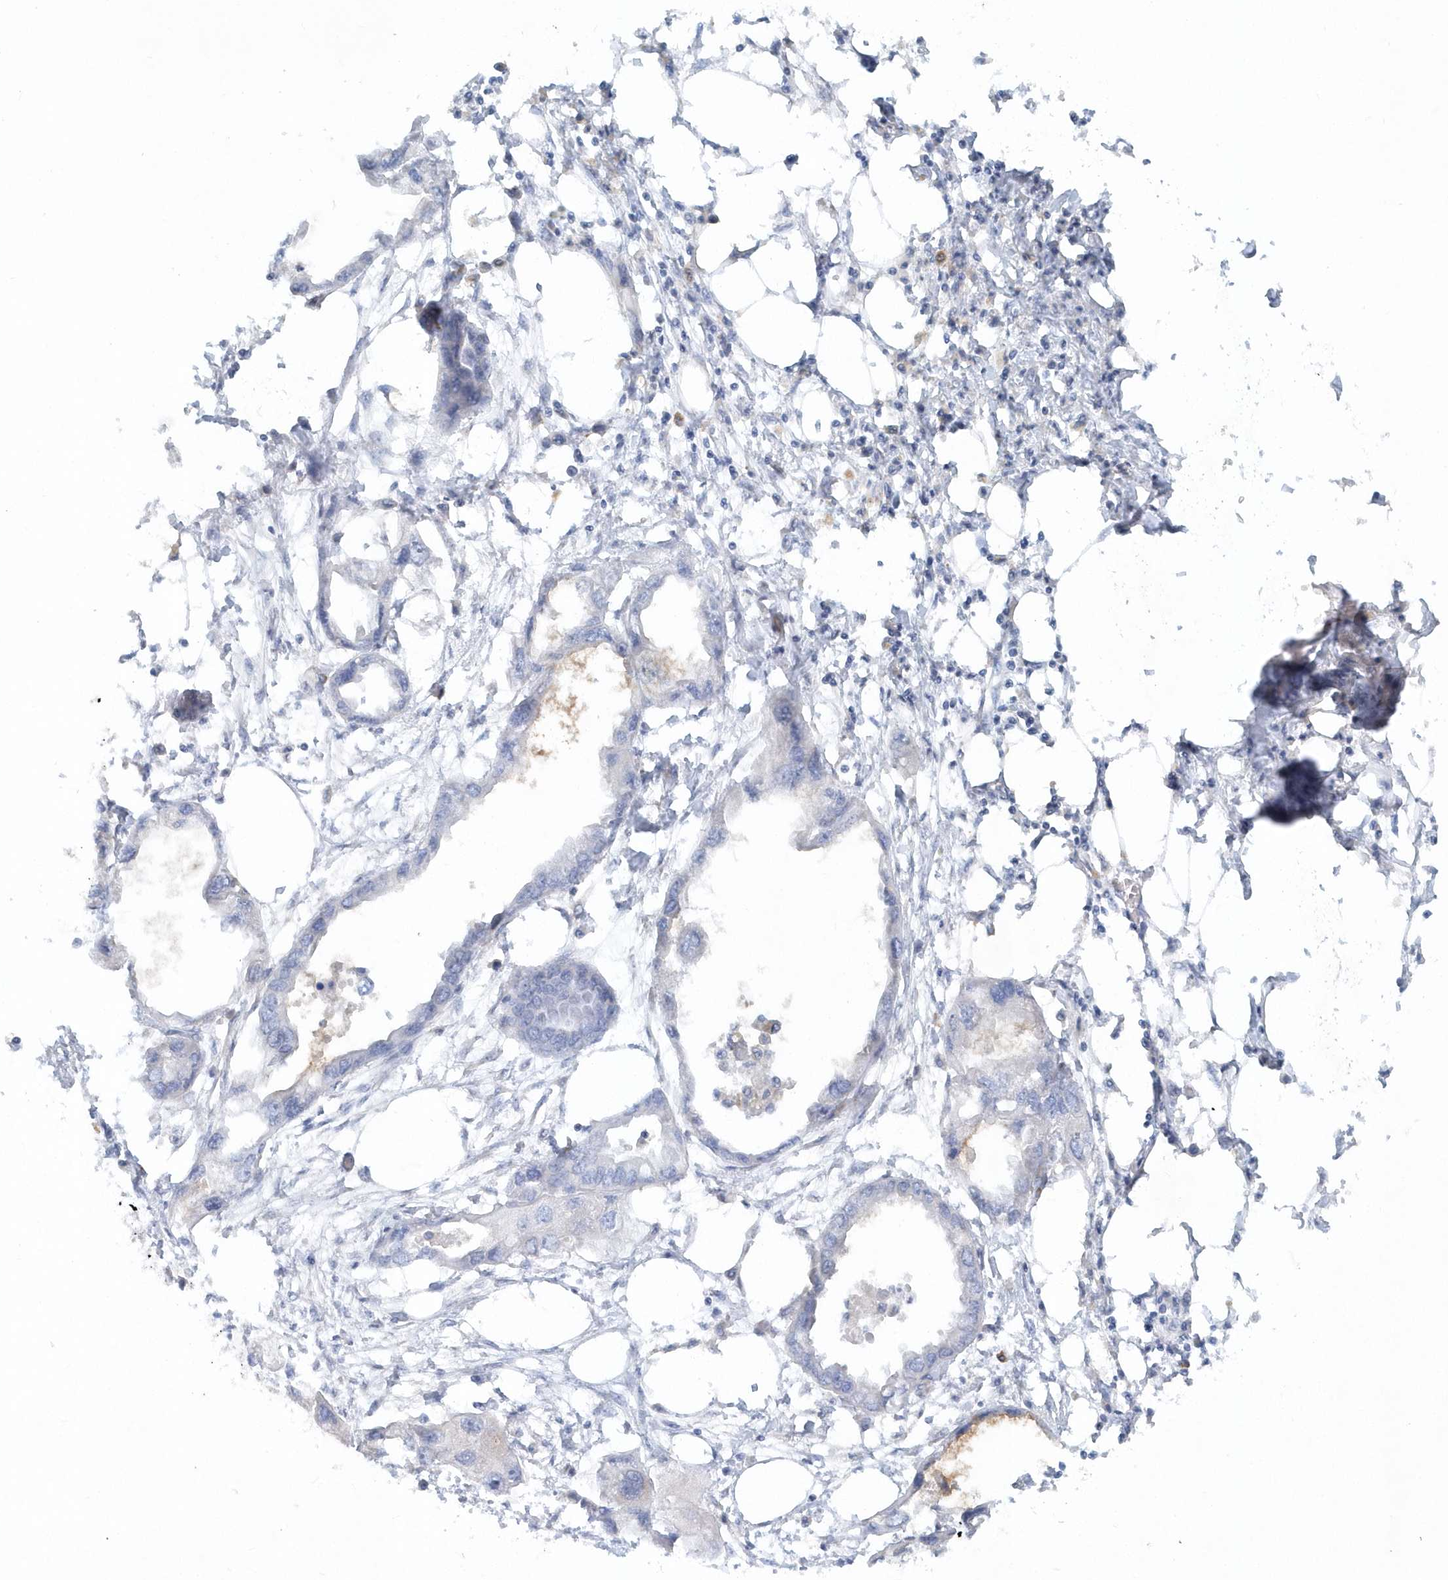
{"staining": {"intensity": "negative", "quantity": "none", "location": "none"}, "tissue": "endometrial cancer", "cell_type": "Tumor cells", "image_type": "cancer", "snomed": [{"axis": "morphology", "description": "Adenocarcinoma, NOS"}, {"axis": "morphology", "description": "Adenocarcinoma, metastatic, NOS"}, {"axis": "topography", "description": "Adipose tissue"}, {"axis": "topography", "description": "Endometrium"}], "caption": "Immunohistochemistry (IHC) of human endometrial cancer demonstrates no positivity in tumor cells.", "gene": "DNAH1", "patient": {"sex": "female", "age": 67}}